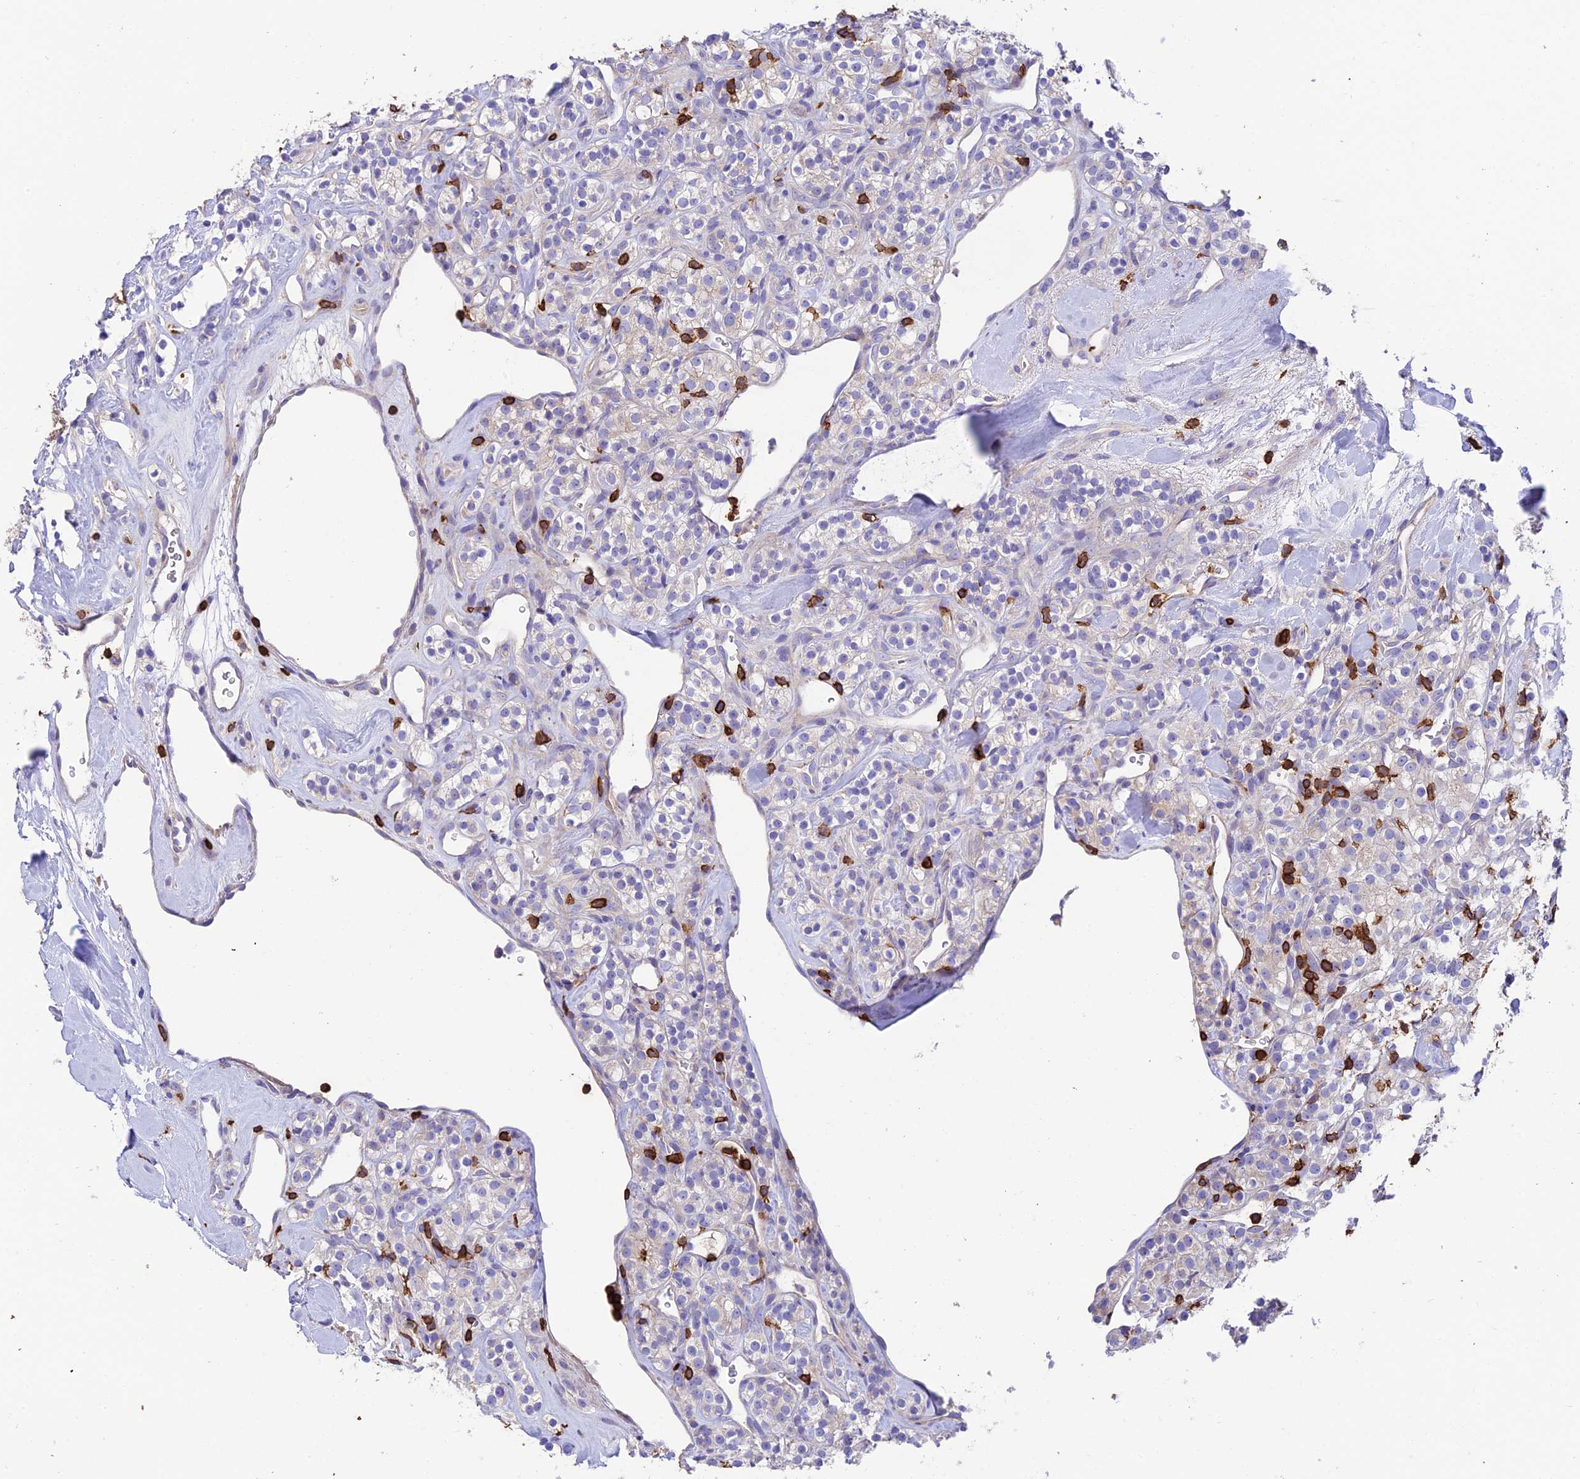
{"staining": {"intensity": "negative", "quantity": "none", "location": "none"}, "tissue": "renal cancer", "cell_type": "Tumor cells", "image_type": "cancer", "snomed": [{"axis": "morphology", "description": "Adenocarcinoma, NOS"}, {"axis": "topography", "description": "Kidney"}], "caption": "The IHC image has no significant expression in tumor cells of adenocarcinoma (renal) tissue.", "gene": "PTPRCAP", "patient": {"sex": "male", "age": 77}}